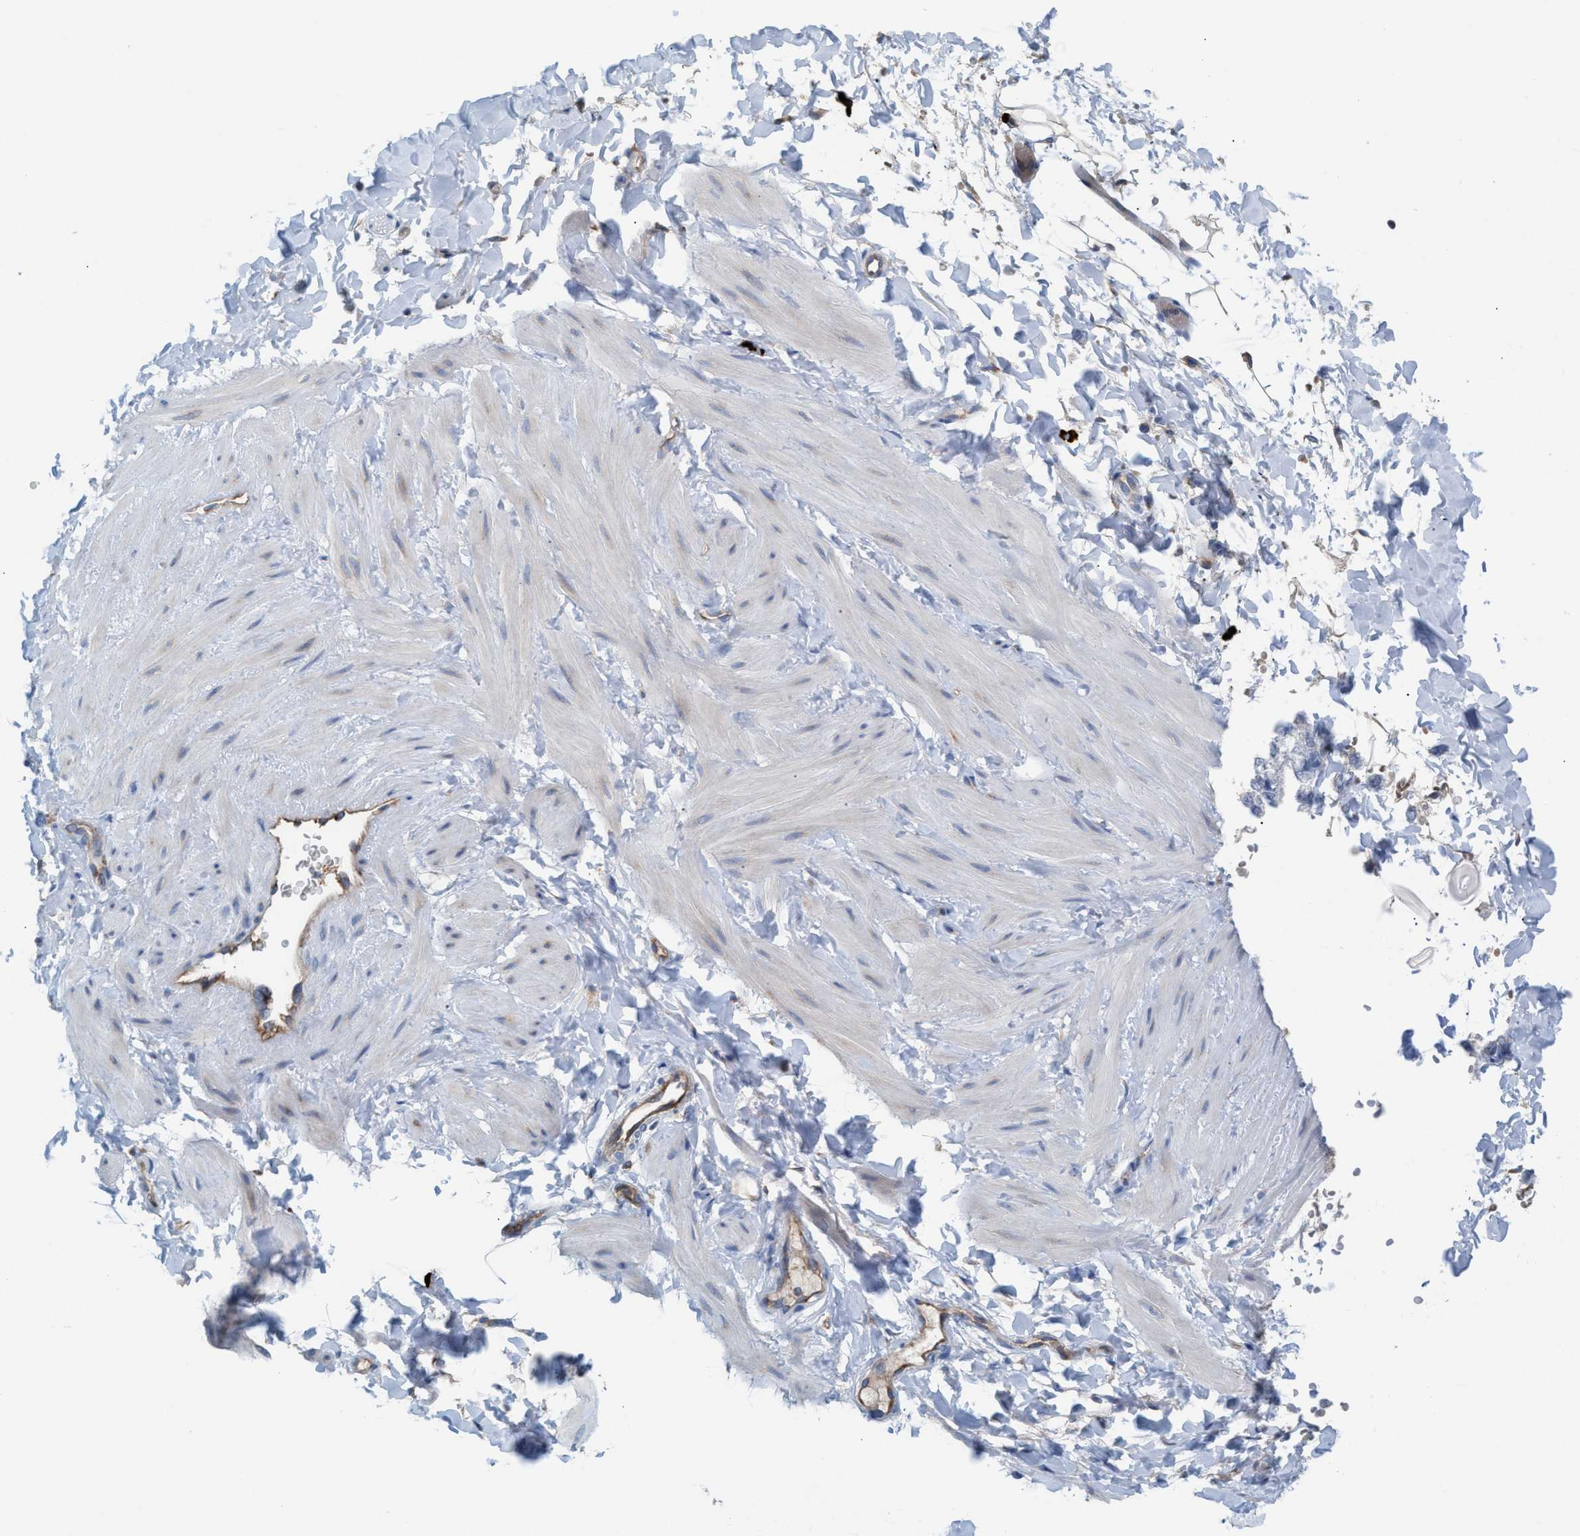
{"staining": {"intensity": "negative", "quantity": "none", "location": "none"}, "tissue": "adipose tissue", "cell_type": "Adipocytes", "image_type": "normal", "snomed": [{"axis": "morphology", "description": "Normal tissue, NOS"}, {"axis": "topography", "description": "Adipose tissue"}, {"axis": "topography", "description": "Vascular tissue"}, {"axis": "topography", "description": "Peripheral nerve tissue"}], "caption": "A photomicrograph of human adipose tissue is negative for staining in adipocytes.", "gene": "NYAP1", "patient": {"sex": "male", "age": 25}}